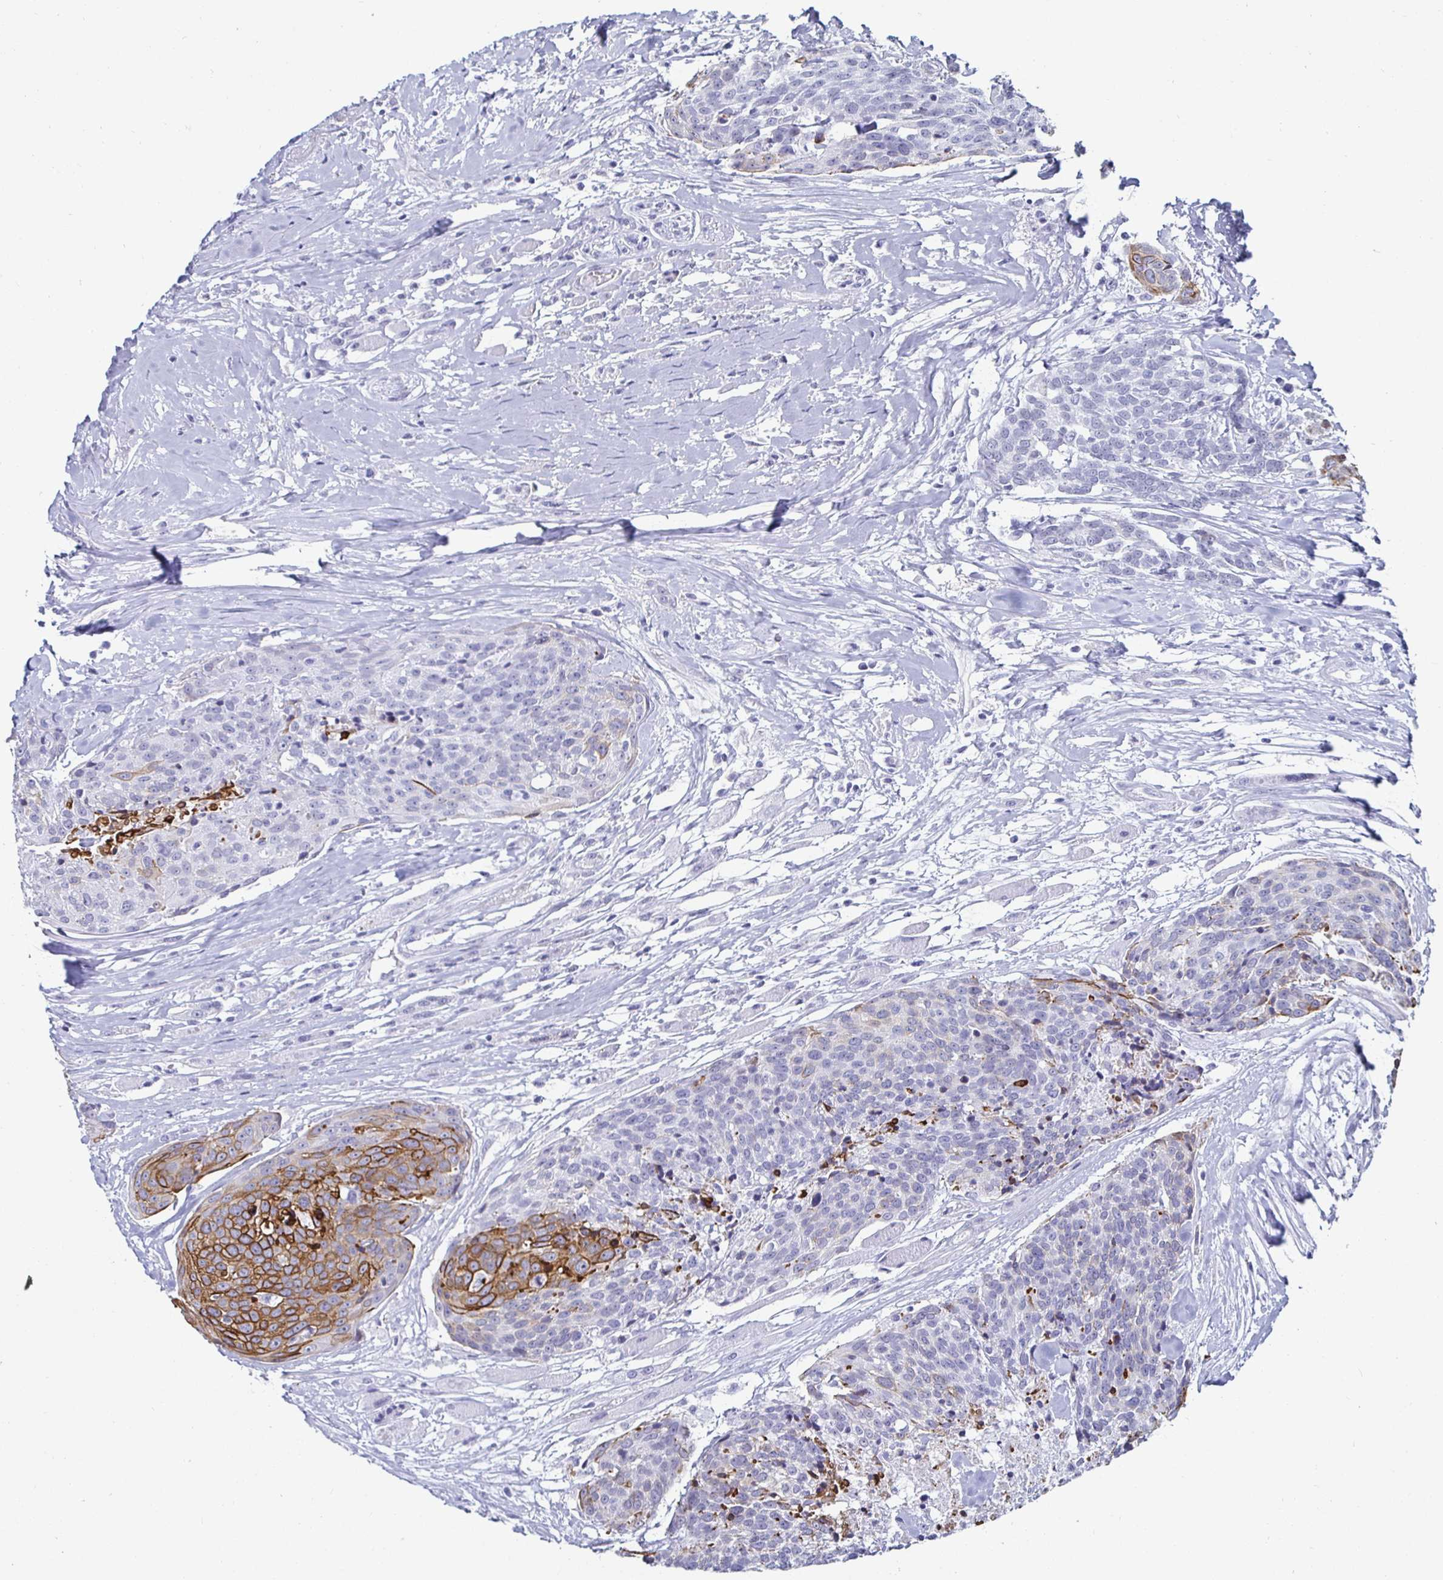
{"staining": {"intensity": "moderate", "quantity": "<25%", "location": "cytoplasmic/membranous"}, "tissue": "head and neck cancer", "cell_type": "Tumor cells", "image_type": "cancer", "snomed": [{"axis": "morphology", "description": "Squamous cell carcinoma, NOS"}, {"axis": "topography", "description": "Oral tissue"}, {"axis": "topography", "description": "Head-Neck"}], "caption": "This is a histology image of IHC staining of head and neck cancer, which shows moderate expression in the cytoplasmic/membranous of tumor cells.", "gene": "KRT4", "patient": {"sex": "male", "age": 64}}